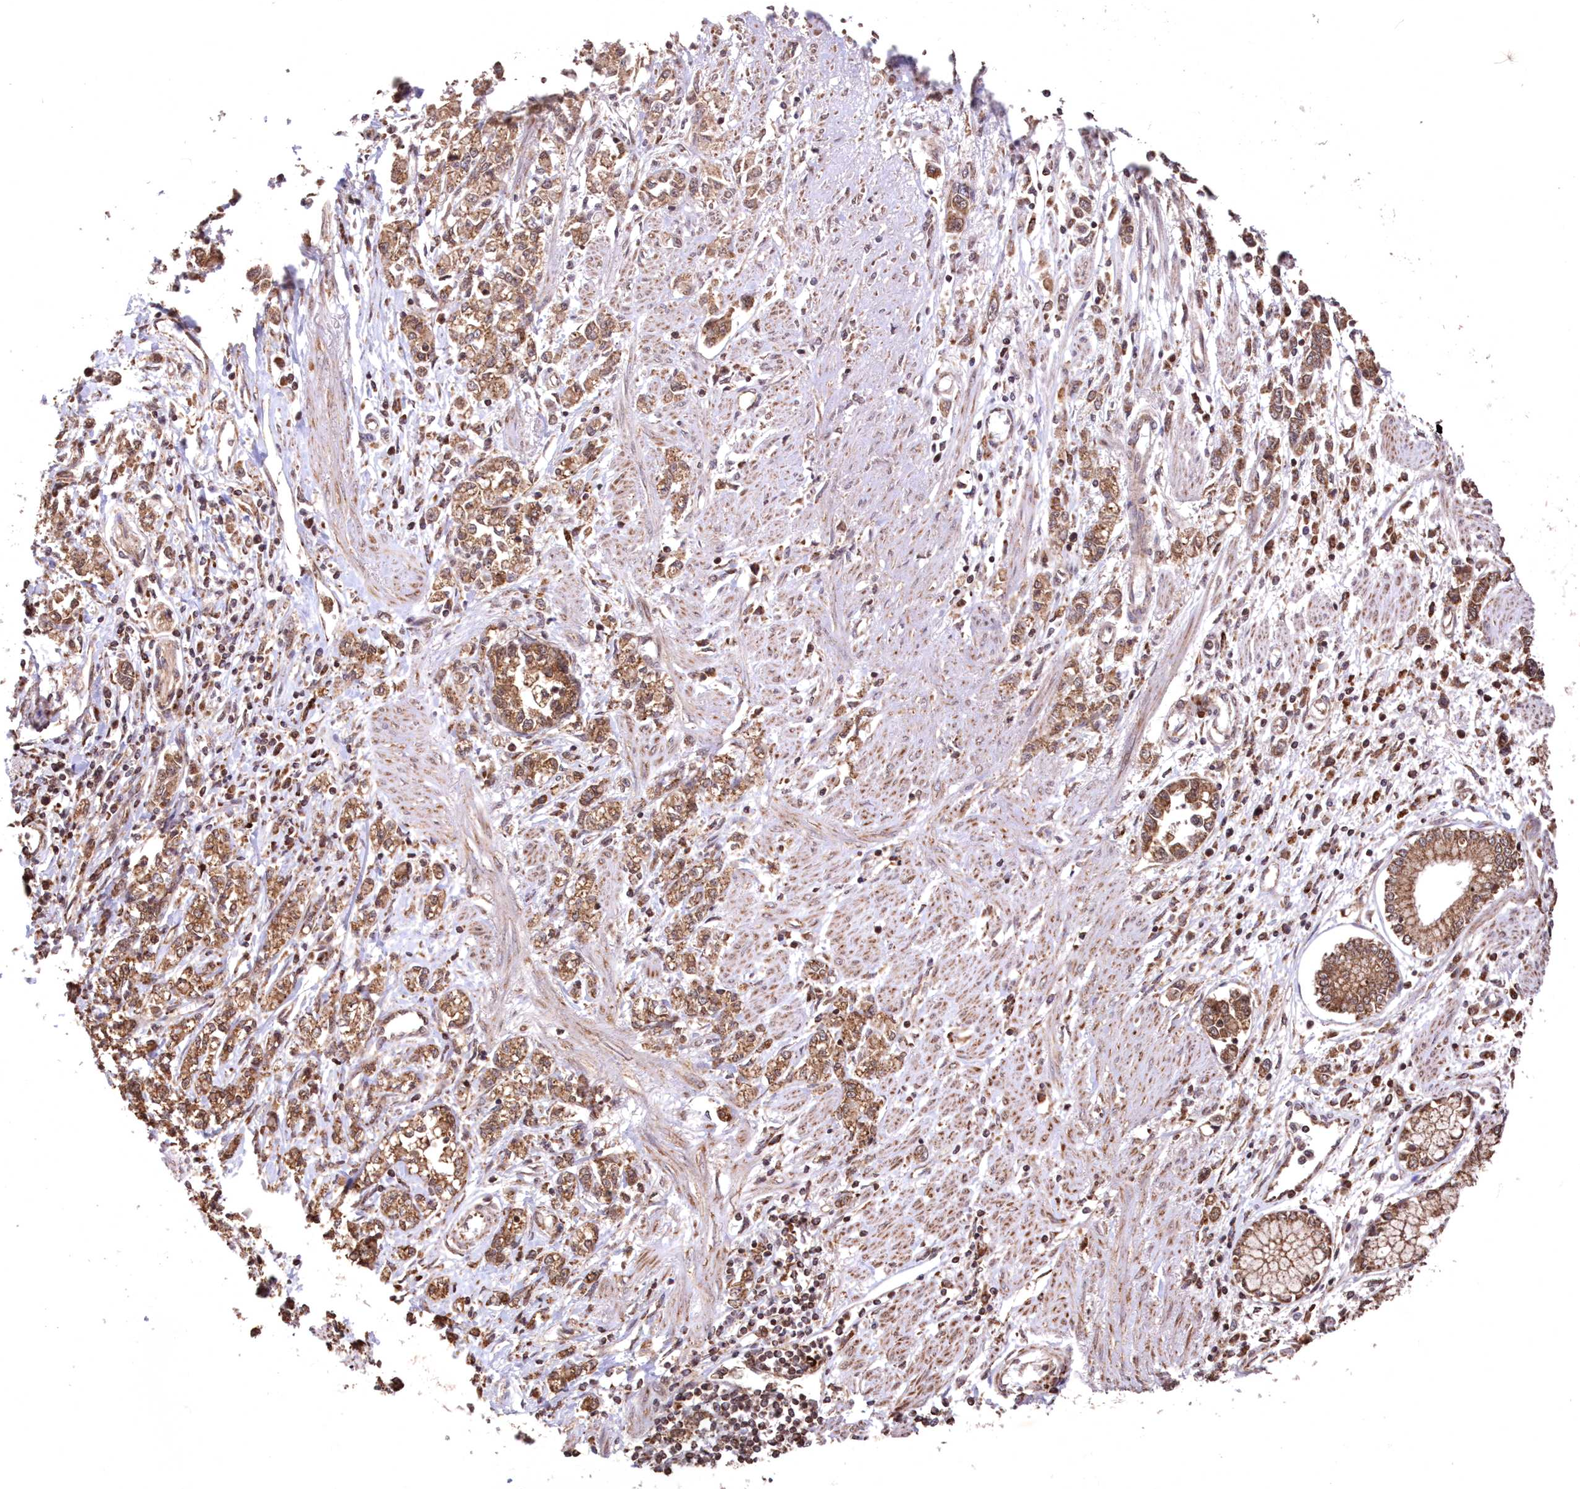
{"staining": {"intensity": "moderate", "quantity": ">75%", "location": "cytoplasmic/membranous"}, "tissue": "stomach cancer", "cell_type": "Tumor cells", "image_type": "cancer", "snomed": [{"axis": "morphology", "description": "Adenocarcinoma, NOS"}, {"axis": "topography", "description": "Stomach"}], "caption": "Tumor cells exhibit medium levels of moderate cytoplasmic/membranous positivity in about >75% of cells in human adenocarcinoma (stomach).", "gene": "PCBP1", "patient": {"sex": "female", "age": 76}}